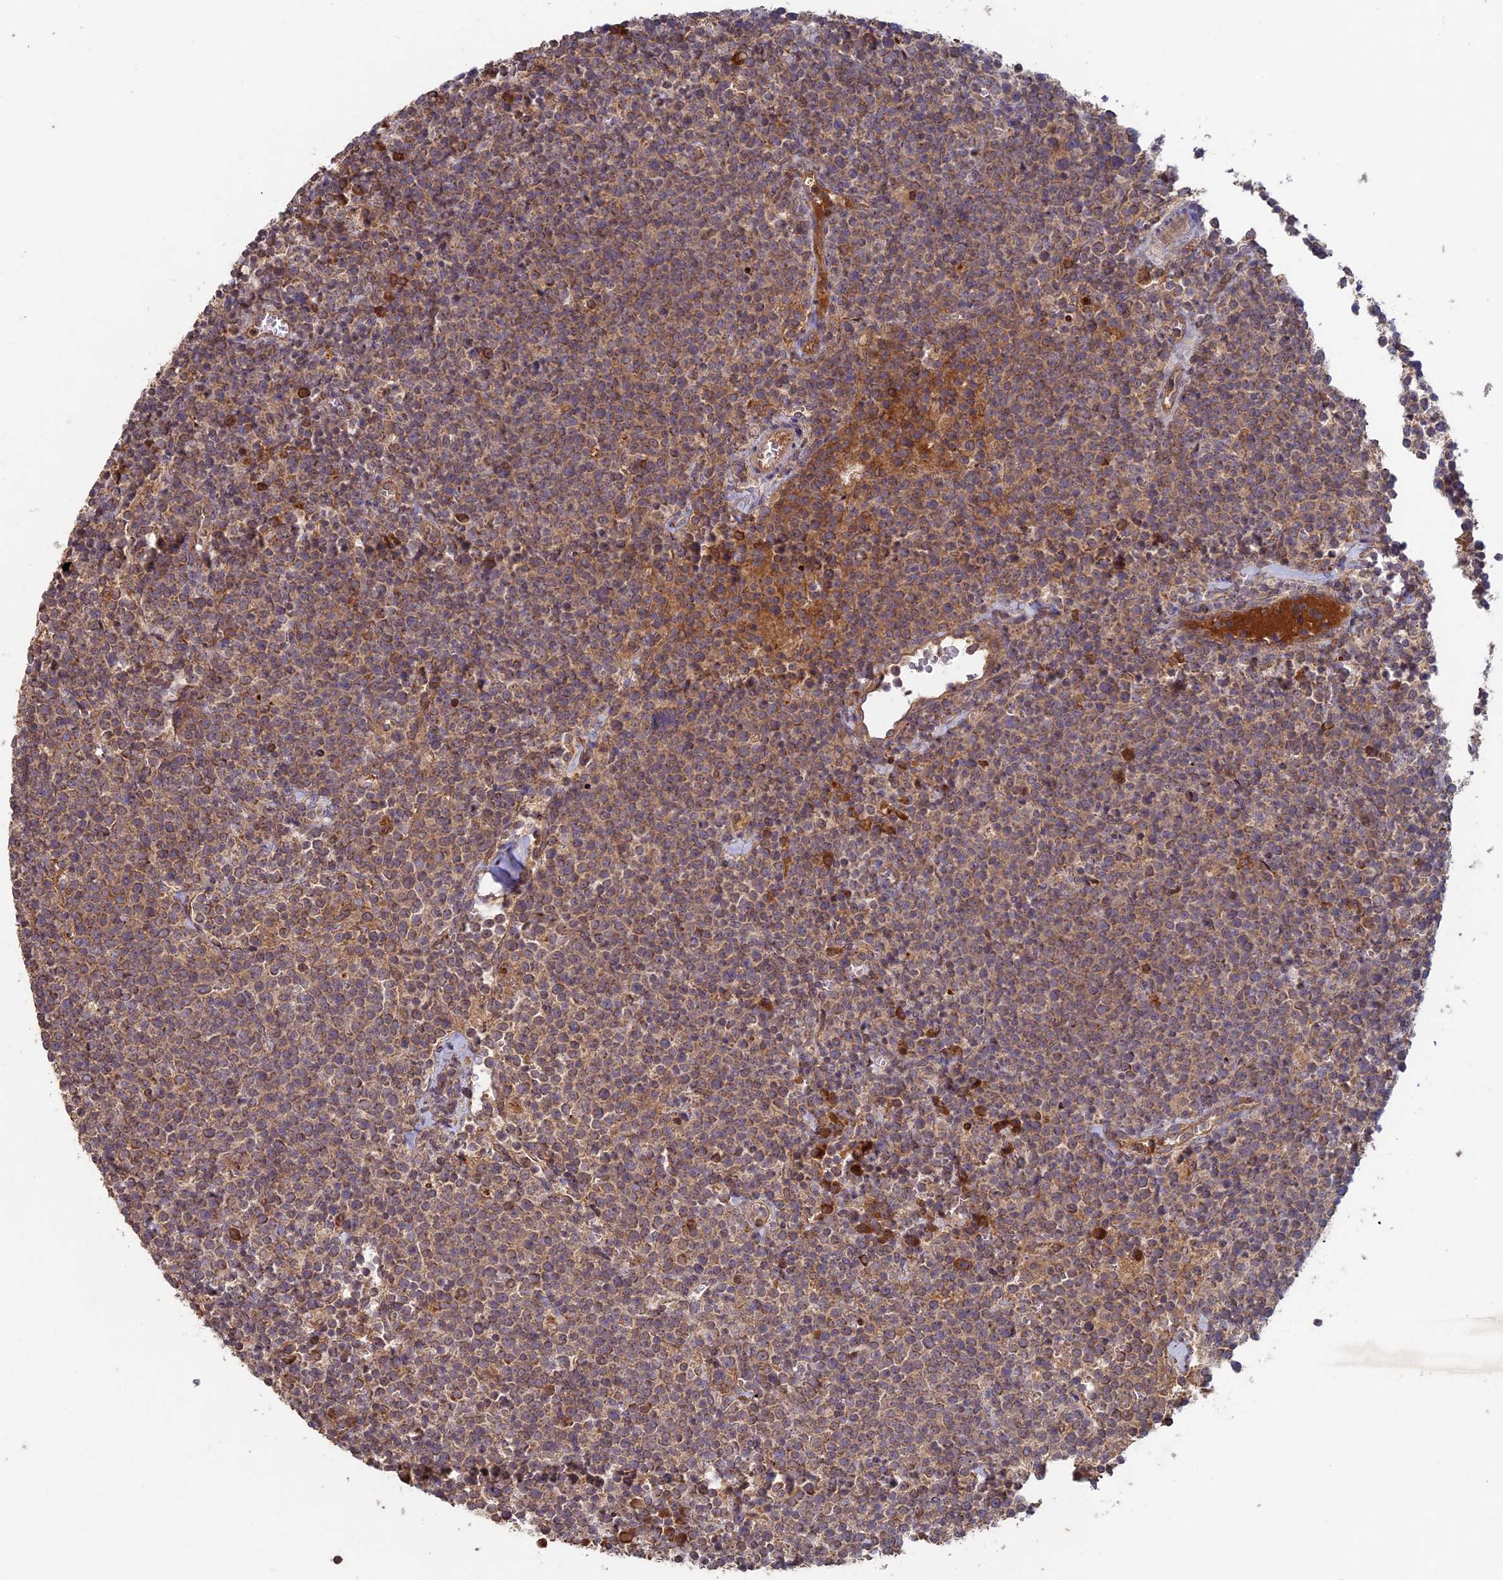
{"staining": {"intensity": "moderate", "quantity": ">75%", "location": "cytoplasmic/membranous"}, "tissue": "lymphoma", "cell_type": "Tumor cells", "image_type": "cancer", "snomed": [{"axis": "morphology", "description": "Malignant lymphoma, non-Hodgkin's type, High grade"}, {"axis": "topography", "description": "Lymph node"}], "caption": "Brown immunohistochemical staining in human lymphoma demonstrates moderate cytoplasmic/membranous staining in about >75% of tumor cells.", "gene": "RCCD1", "patient": {"sex": "male", "age": 61}}